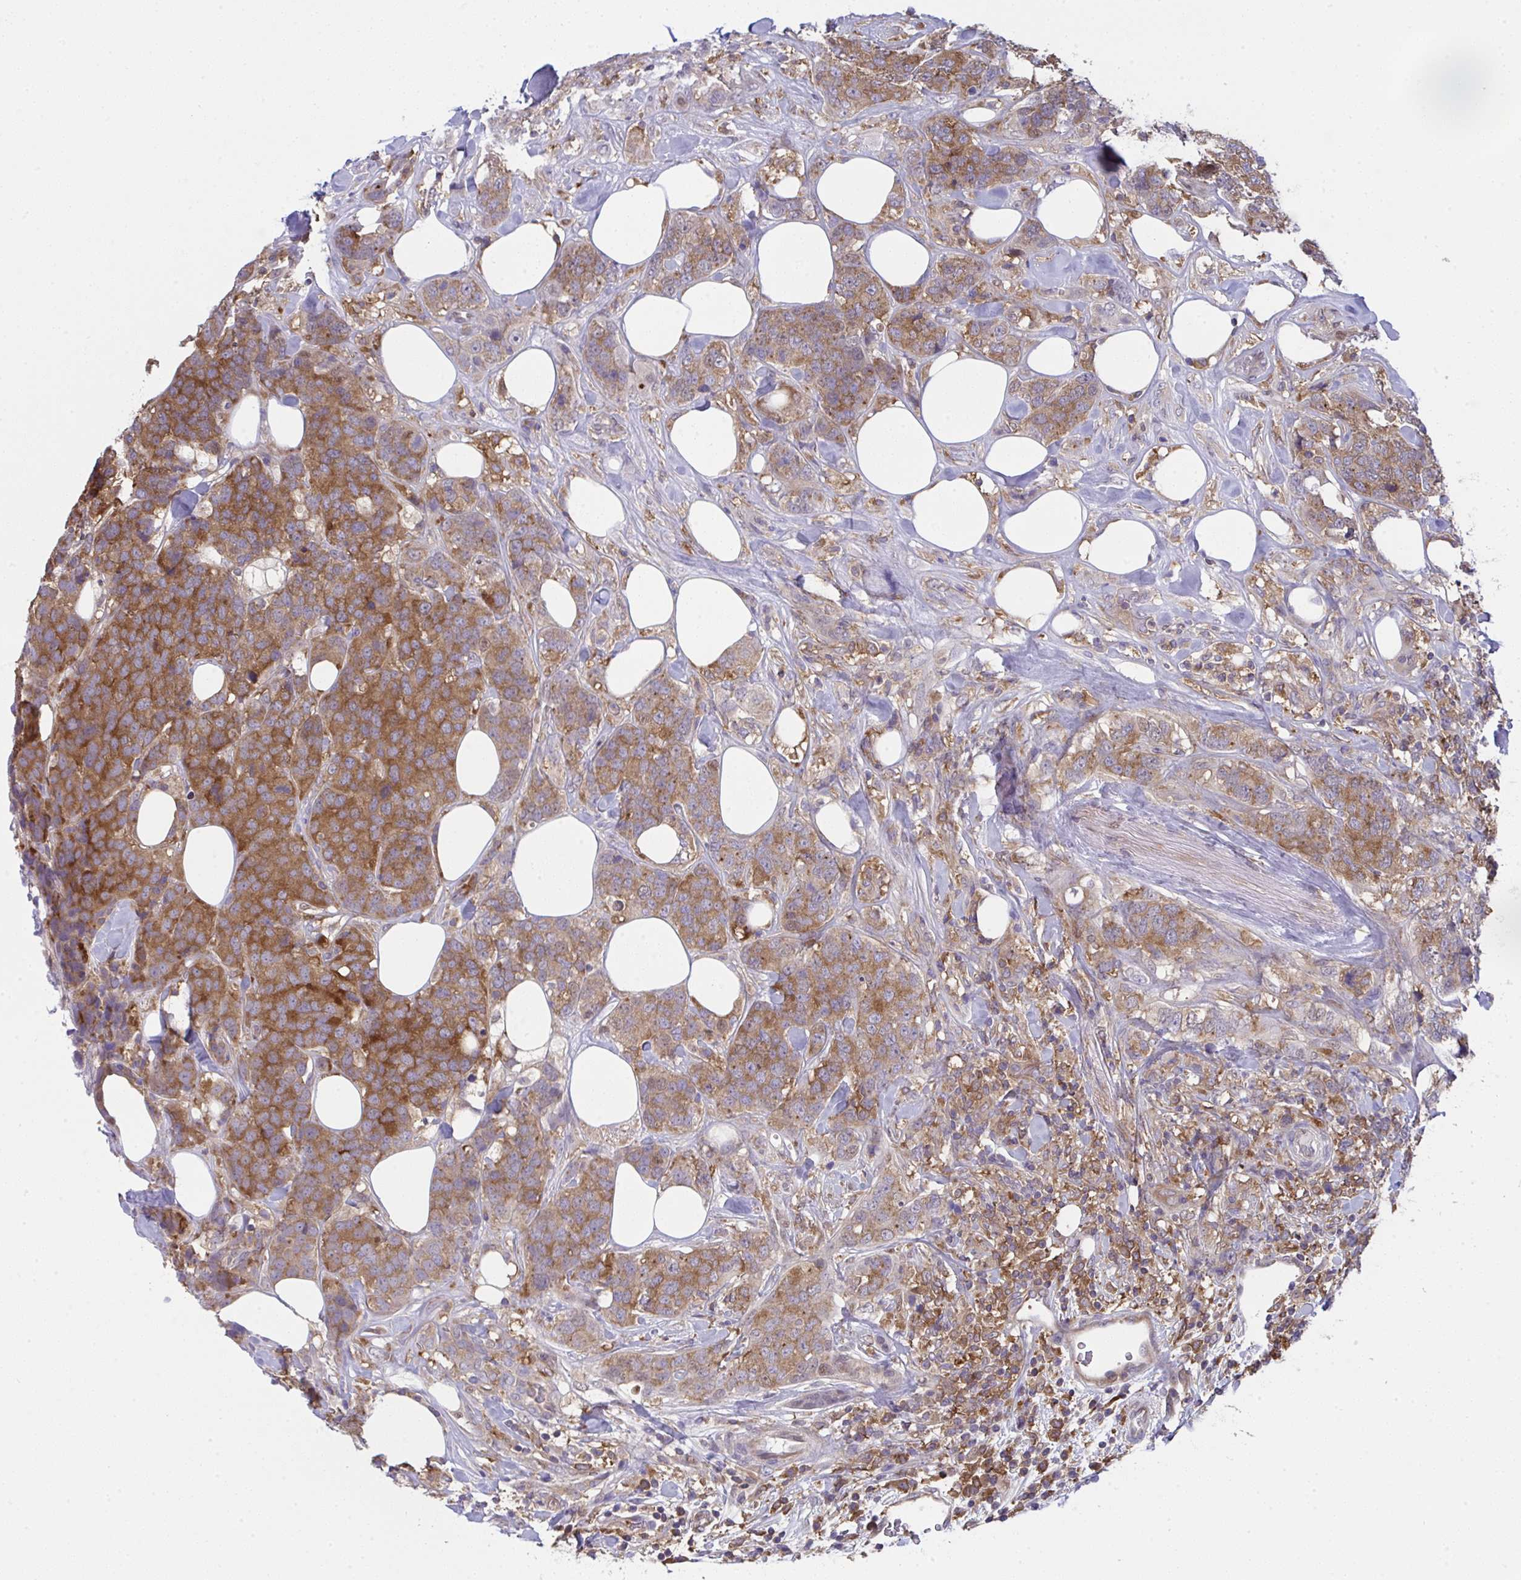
{"staining": {"intensity": "moderate", "quantity": ">75%", "location": "cytoplasmic/membranous"}, "tissue": "breast cancer", "cell_type": "Tumor cells", "image_type": "cancer", "snomed": [{"axis": "morphology", "description": "Lobular carcinoma"}, {"axis": "topography", "description": "Breast"}], "caption": "Immunohistochemistry (IHC) (DAB (3,3'-diaminobenzidine)) staining of human lobular carcinoma (breast) shows moderate cytoplasmic/membranous protein staining in about >75% of tumor cells.", "gene": "ALDH16A1", "patient": {"sex": "female", "age": 59}}